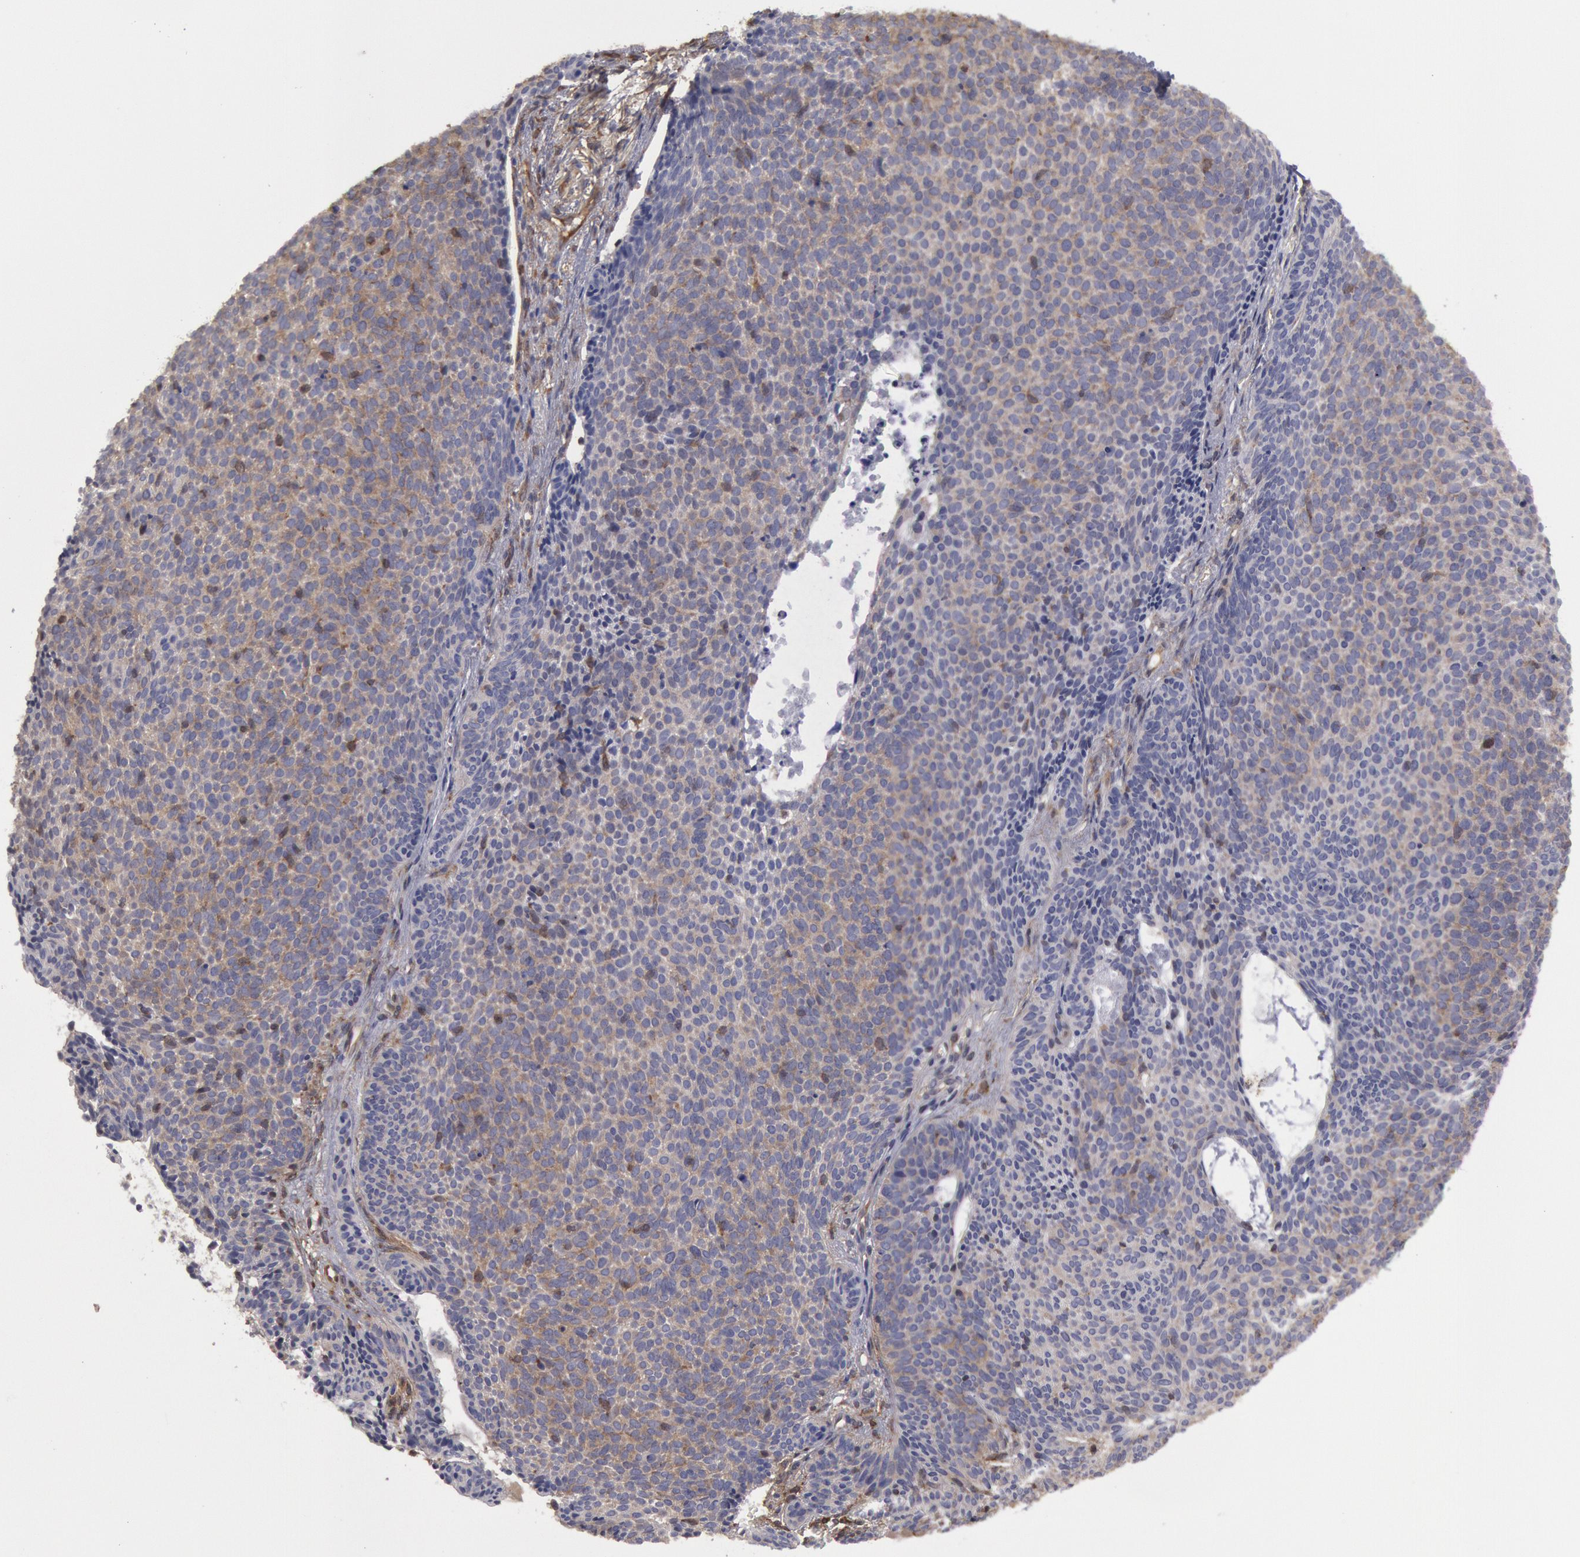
{"staining": {"intensity": "weak", "quantity": "25%-75%", "location": "cytoplasmic/membranous"}, "tissue": "skin cancer", "cell_type": "Tumor cells", "image_type": "cancer", "snomed": [{"axis": "morphology", "description": "Basal cell carcinoma"}, {"axis": "topography", "description": "Skin"}], "caption": "Immunohistochemical staining of human skin cancer reveals weak cytoplasmic/membranous protein expression in about 25%-75% of tumor cells.", "gene": "CCDC50", "patient": {"sex": "male", "age": 84}}